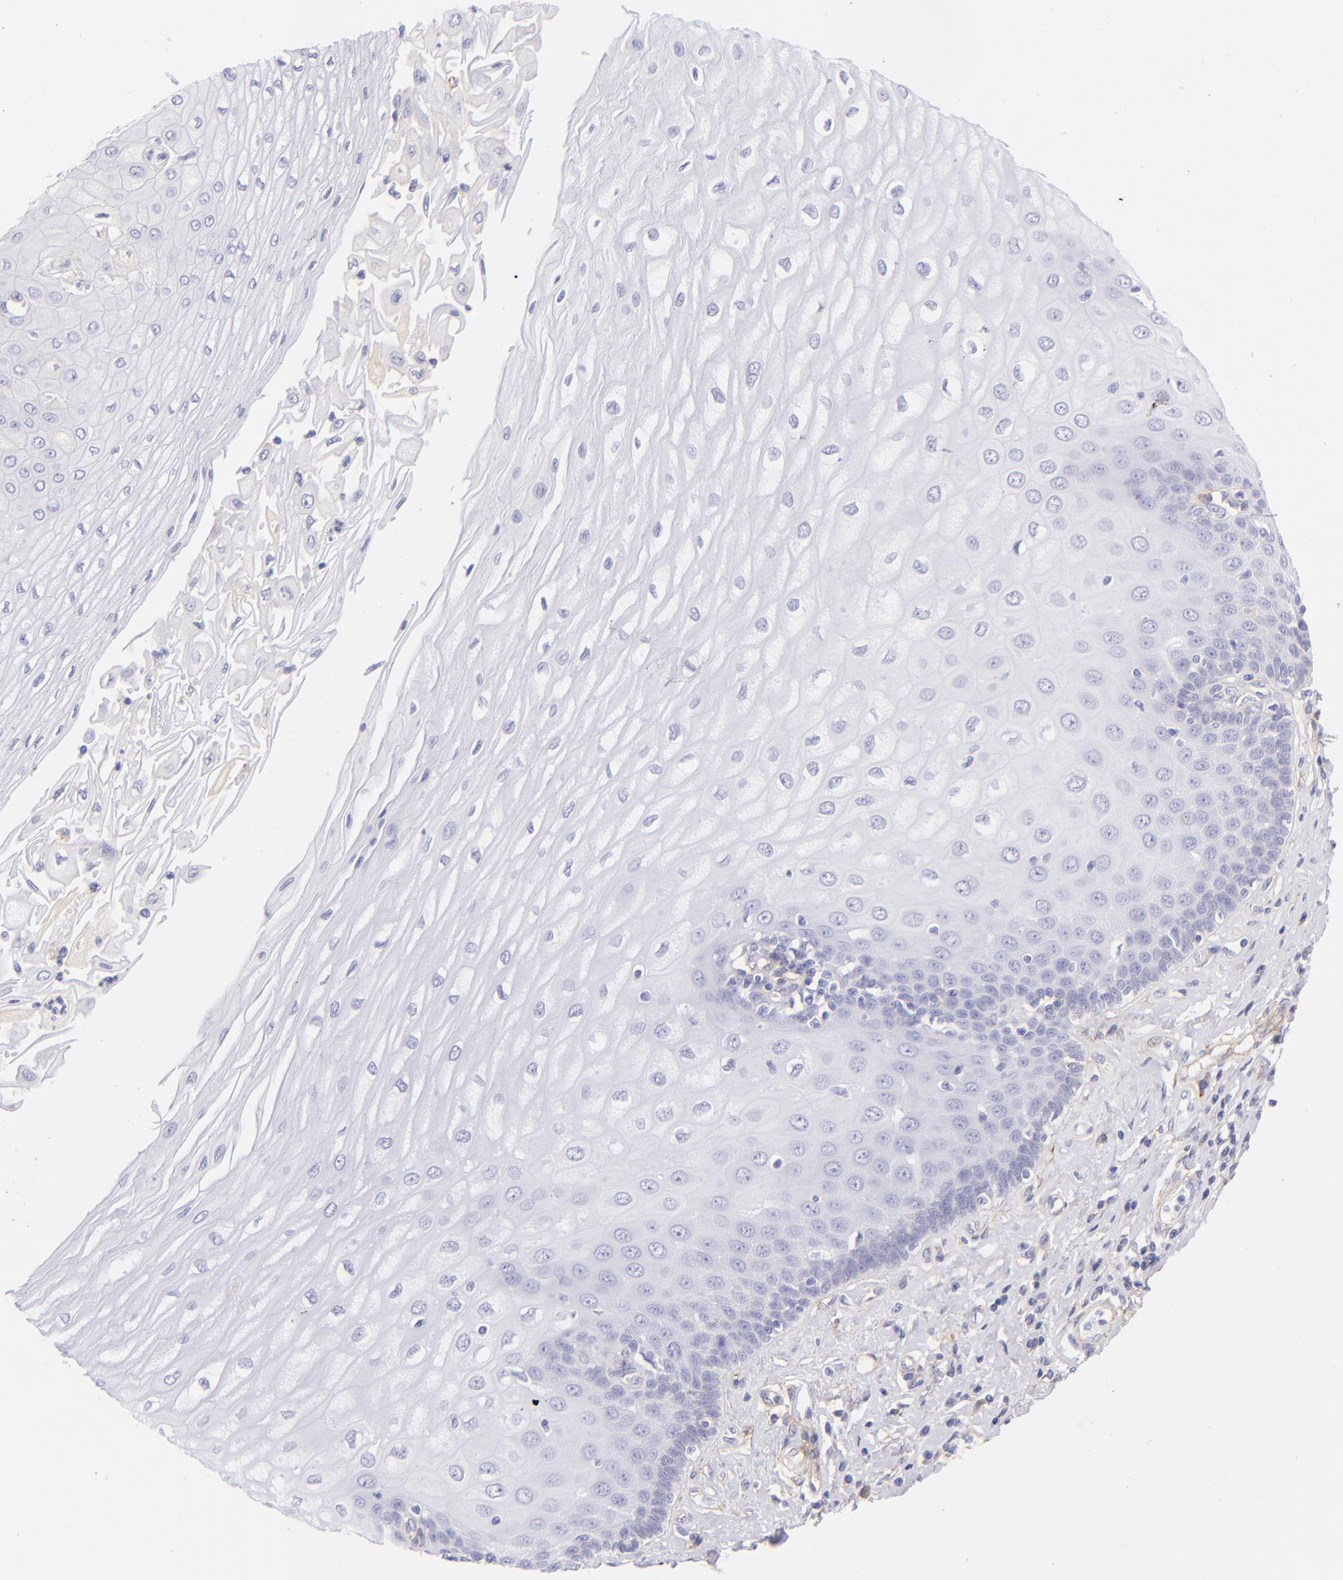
{"staining": {"intensity": "negative", "quantity": "none", "location": "none"}, "tissue": "esophagus", "cell_type": "Squamous epithelial cells", "image_type": "normal", "snomed": [{"axis": "morphology", "description": "Normal tissue, NOS"}, {"axis": "topography", "description": "Esophagus"}], "caption": "An immunohistochemistry photomicrograph of normal esophagus is shown. There is no staining in squamous epithelial cells of esophagus.", "gene": "CD81", "patient": {"sex": "male", "age": 62}}